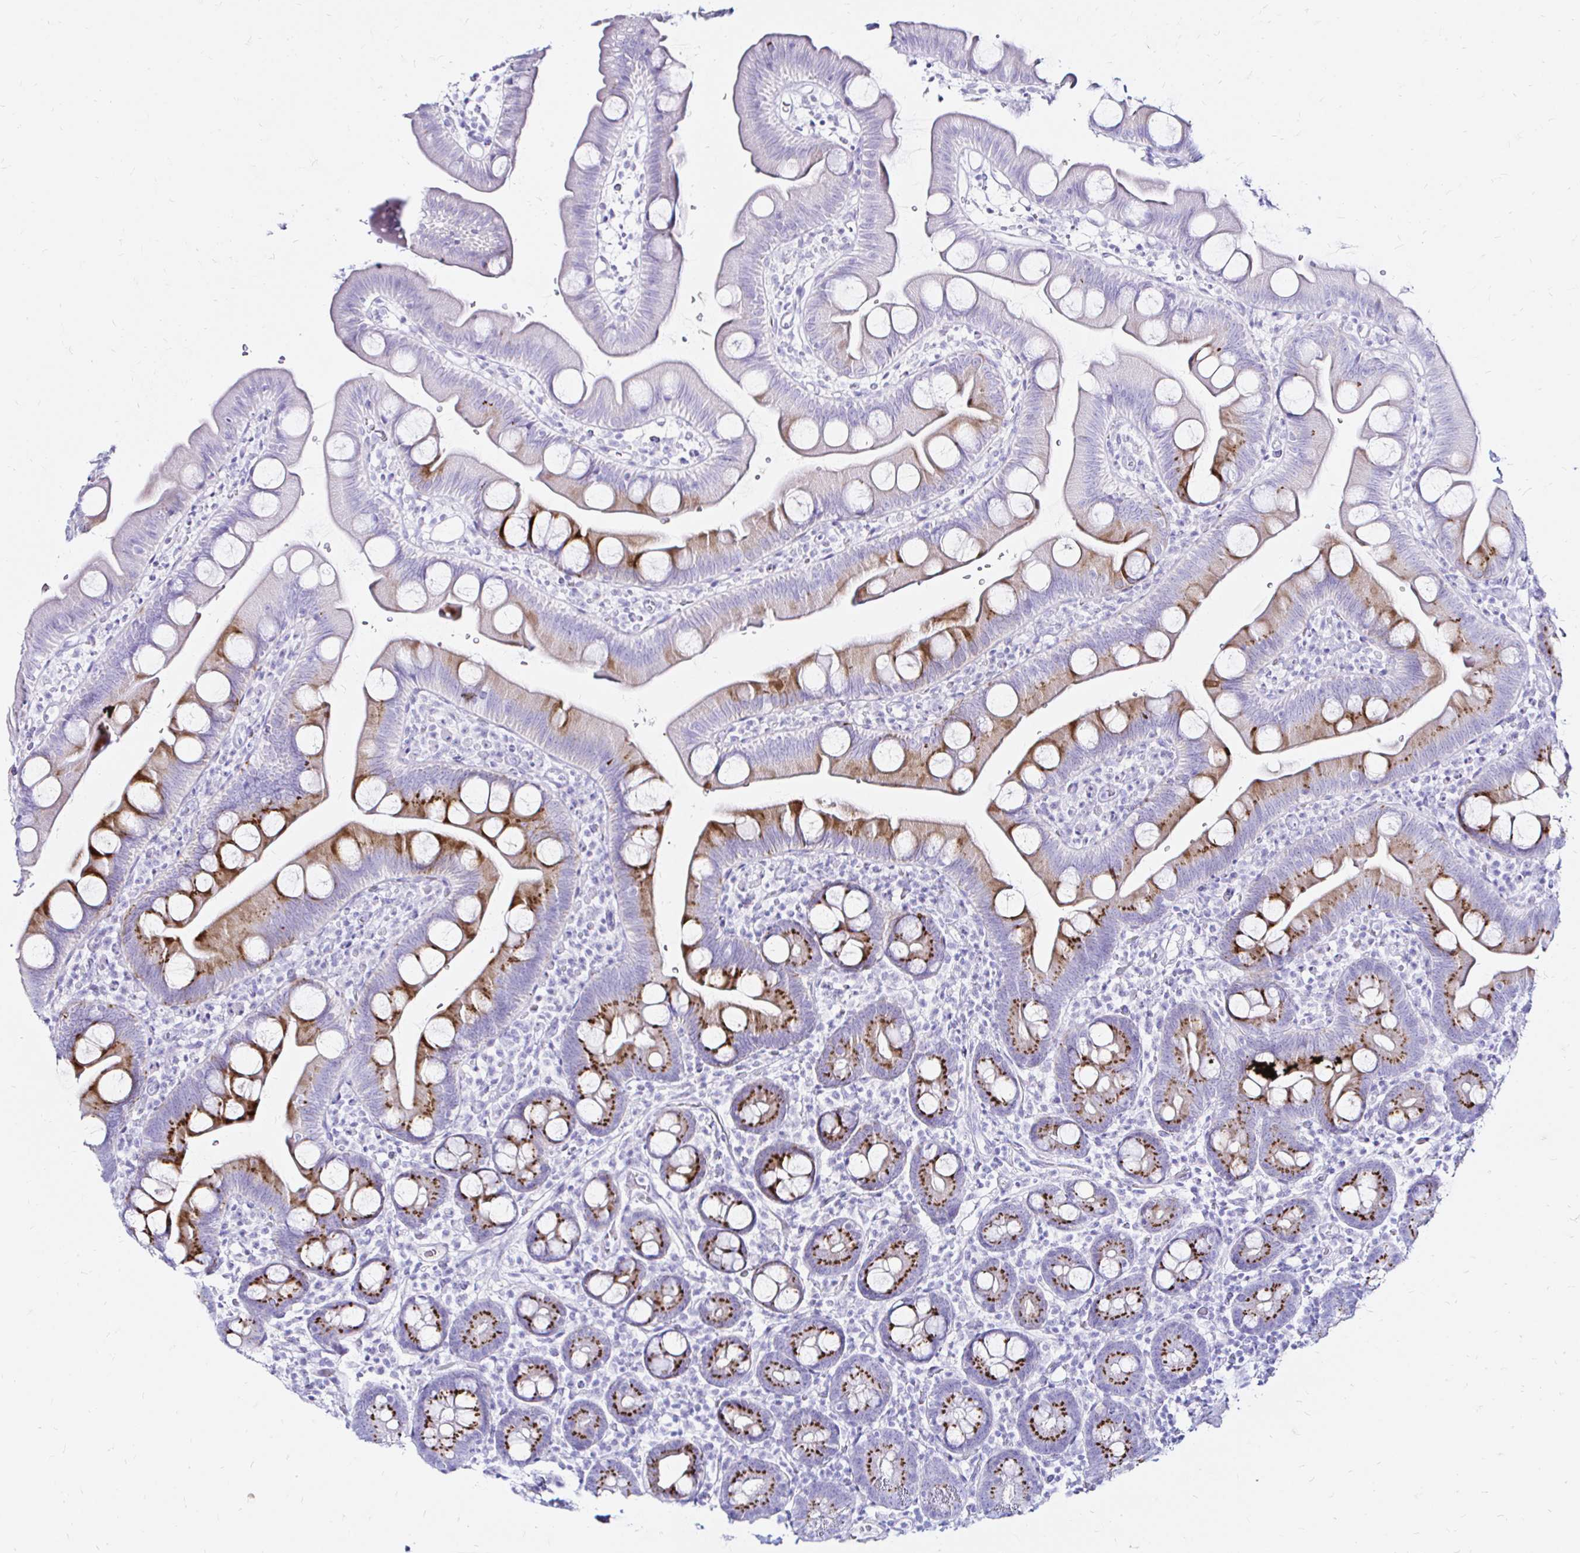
{"staining": {"intensity": "strong", "quantity": "25%-75%", "location": "cytoplasmic/membranous"}, "tissue": "small intestine", "cell_type": "Glandular cells", "image_type": "normal", "snomed": [{"axis": "morphology", "description": "Normal tissue, NOS"}, {"axis": "topography", "description": "Small intestine"}], "caption": "IHC of benign small intestine demonstrates high levels of strong cytoplasmic/membranous positivity in about 25%-75% of glandular cells.", "gene": "ZNF432", "patient": {"sex": "female", "age": 68}}